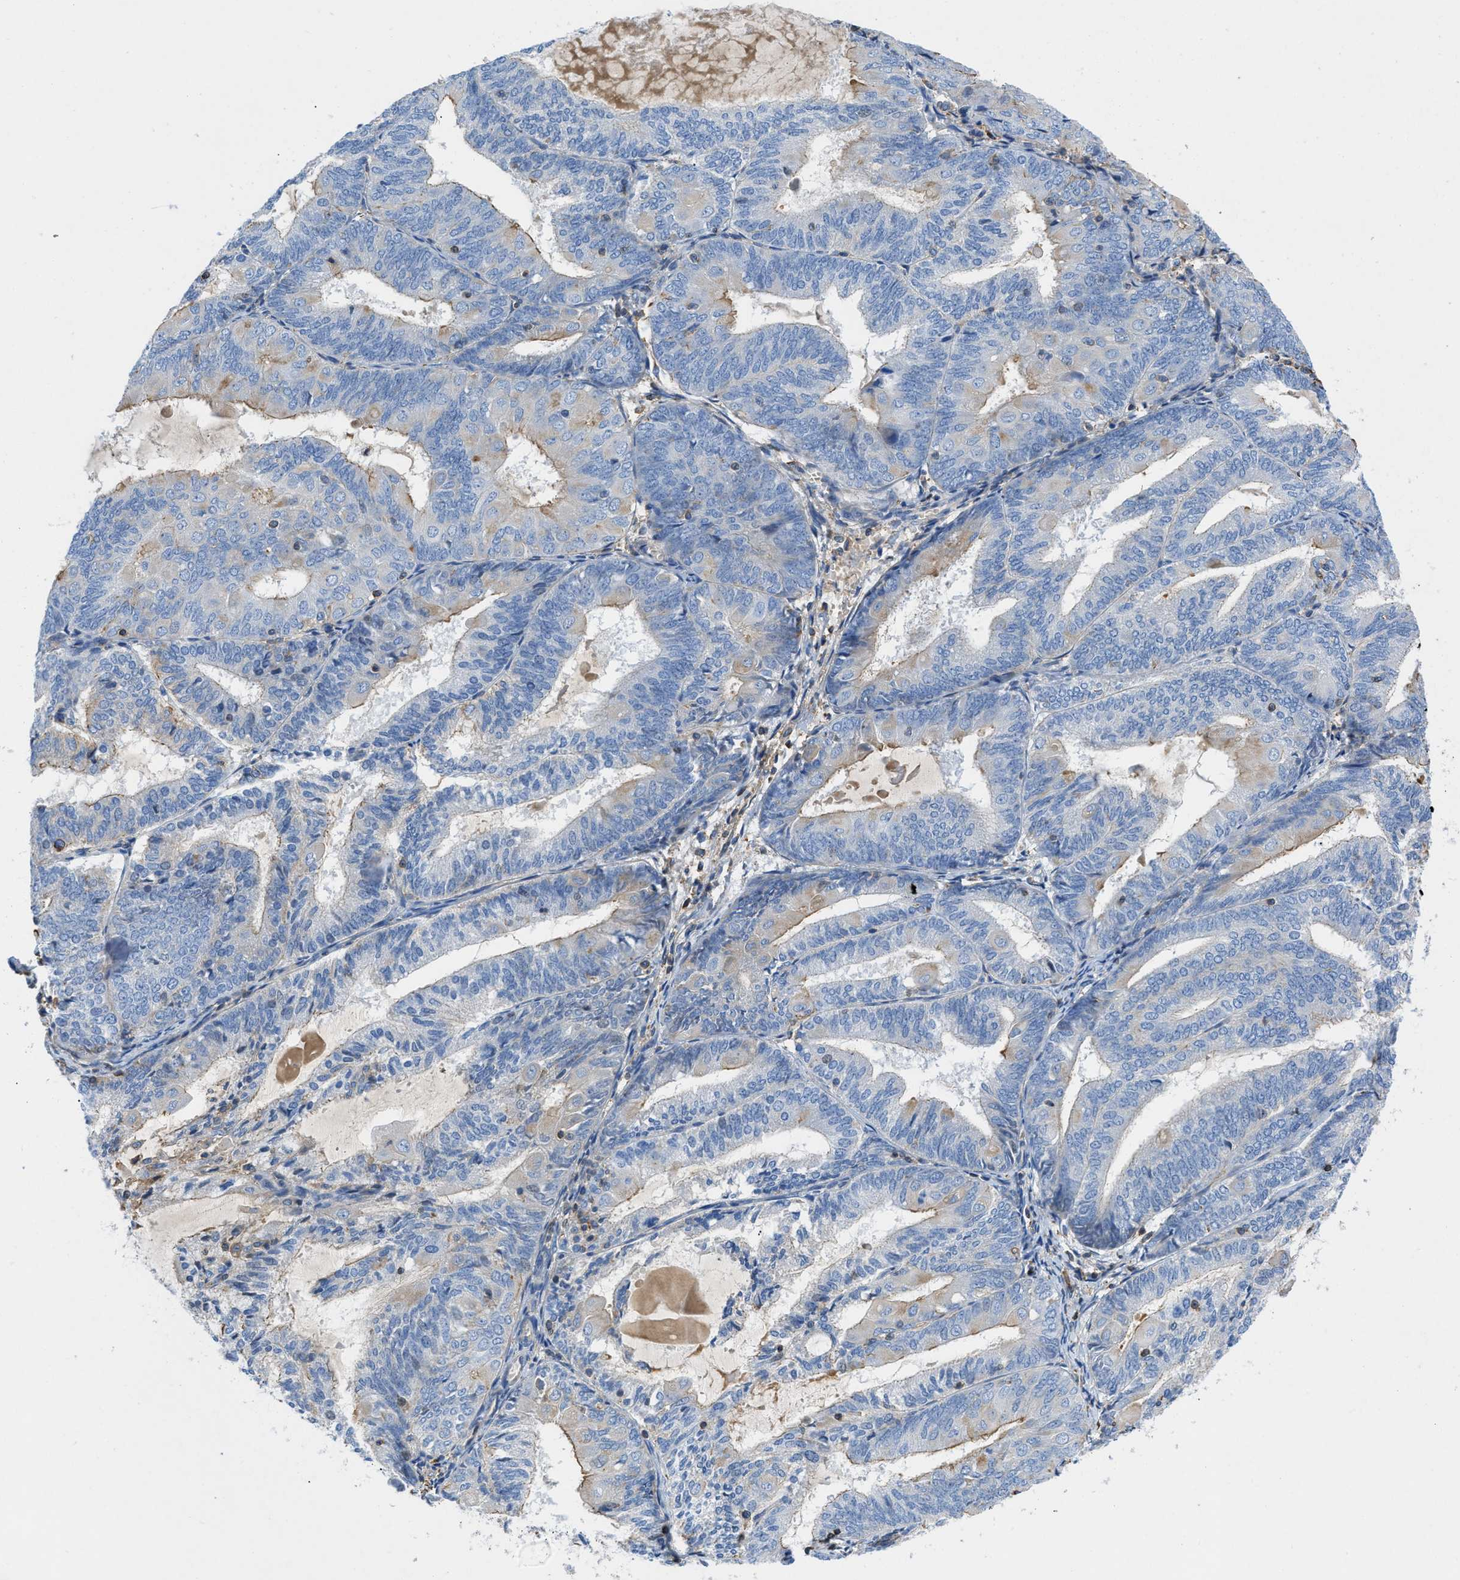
{"staining": {"intensity": "moderate", "quantity": "<25%", "location": "cytoplasmic/membranous"}, "tissue": "endometrial cancer", "cell_type": "Tumor cells", "image_type": "cancer", "snomed": [{"axis": "morphology", "description": "Adenocarcinoma, NOS"}, {"axis": "topography", "description": "Endometrium"}], "caption": "Moderate cytoplasmic/membranous protein positivity is seen in approximately <25% of tumor cells in adenocarcinoma (endometrial). (DAB IHC, brown staining for protein, blue staining for nuclei).", "gene": "ATP6V0D1", "patient": {"sex": "female", "age": 81}}